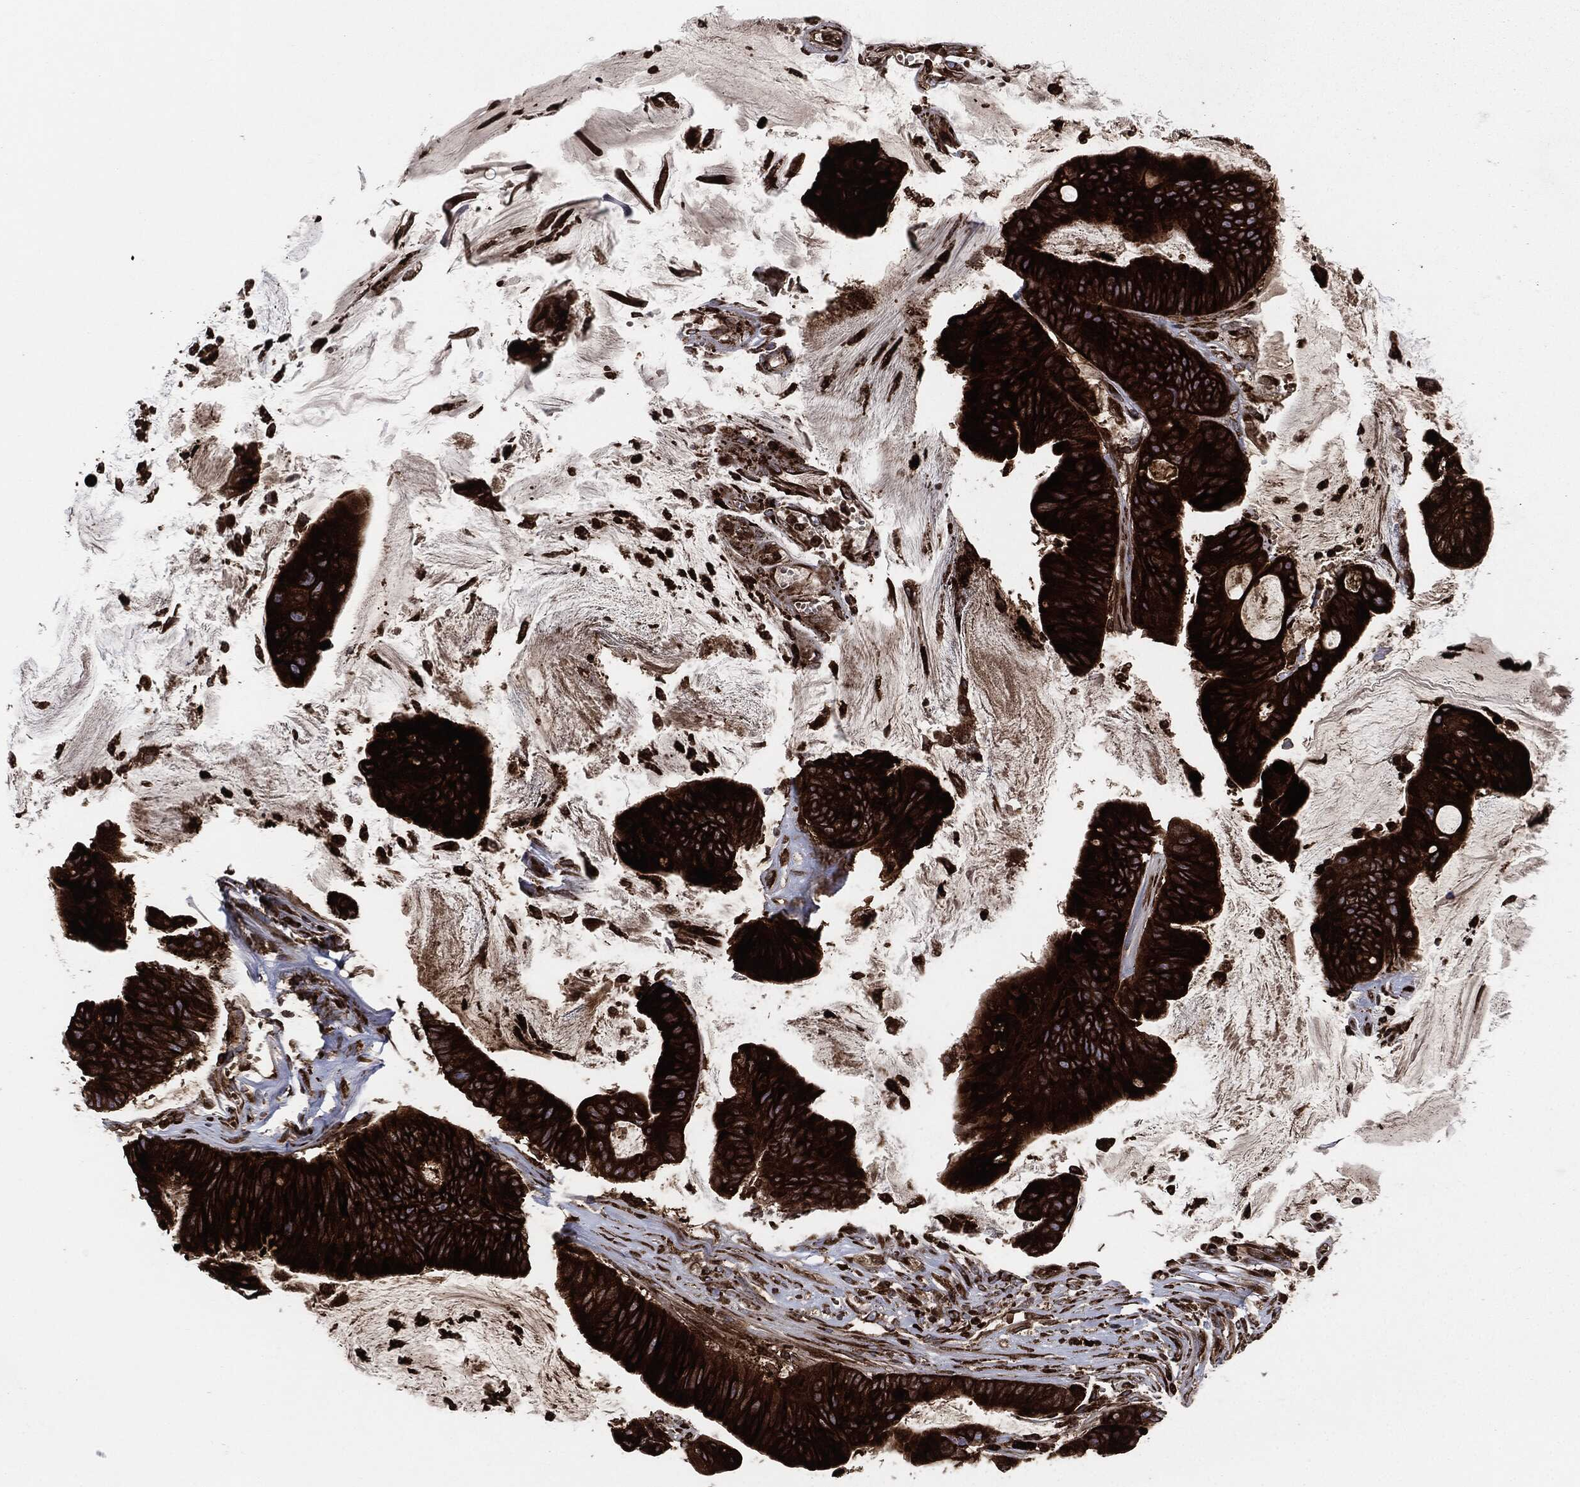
{"staining": {"intensity": "strong", "quantity": ">75%", "location": "cytoplasmic/membranous"}, "tissue": "colorectal cancer", "cell_type": "Tumor cells", "image_type": "cancer", "snomed": [{"axis": "morphology", "description": "Adenocarcinoma, NOS"}, {"axis": "topography", "description": "Colon"}], "caption": "Protein expression analysis of human colorectal cancer (adenocarcinoma) reveals strong cytoplasmic/membranous expression in approximately >75% of tumor cells. The protein is shown in brown color, while the nuclei are stained blue.", "gene": "CALR", "patient": {"sex": "female", "age": 69}}